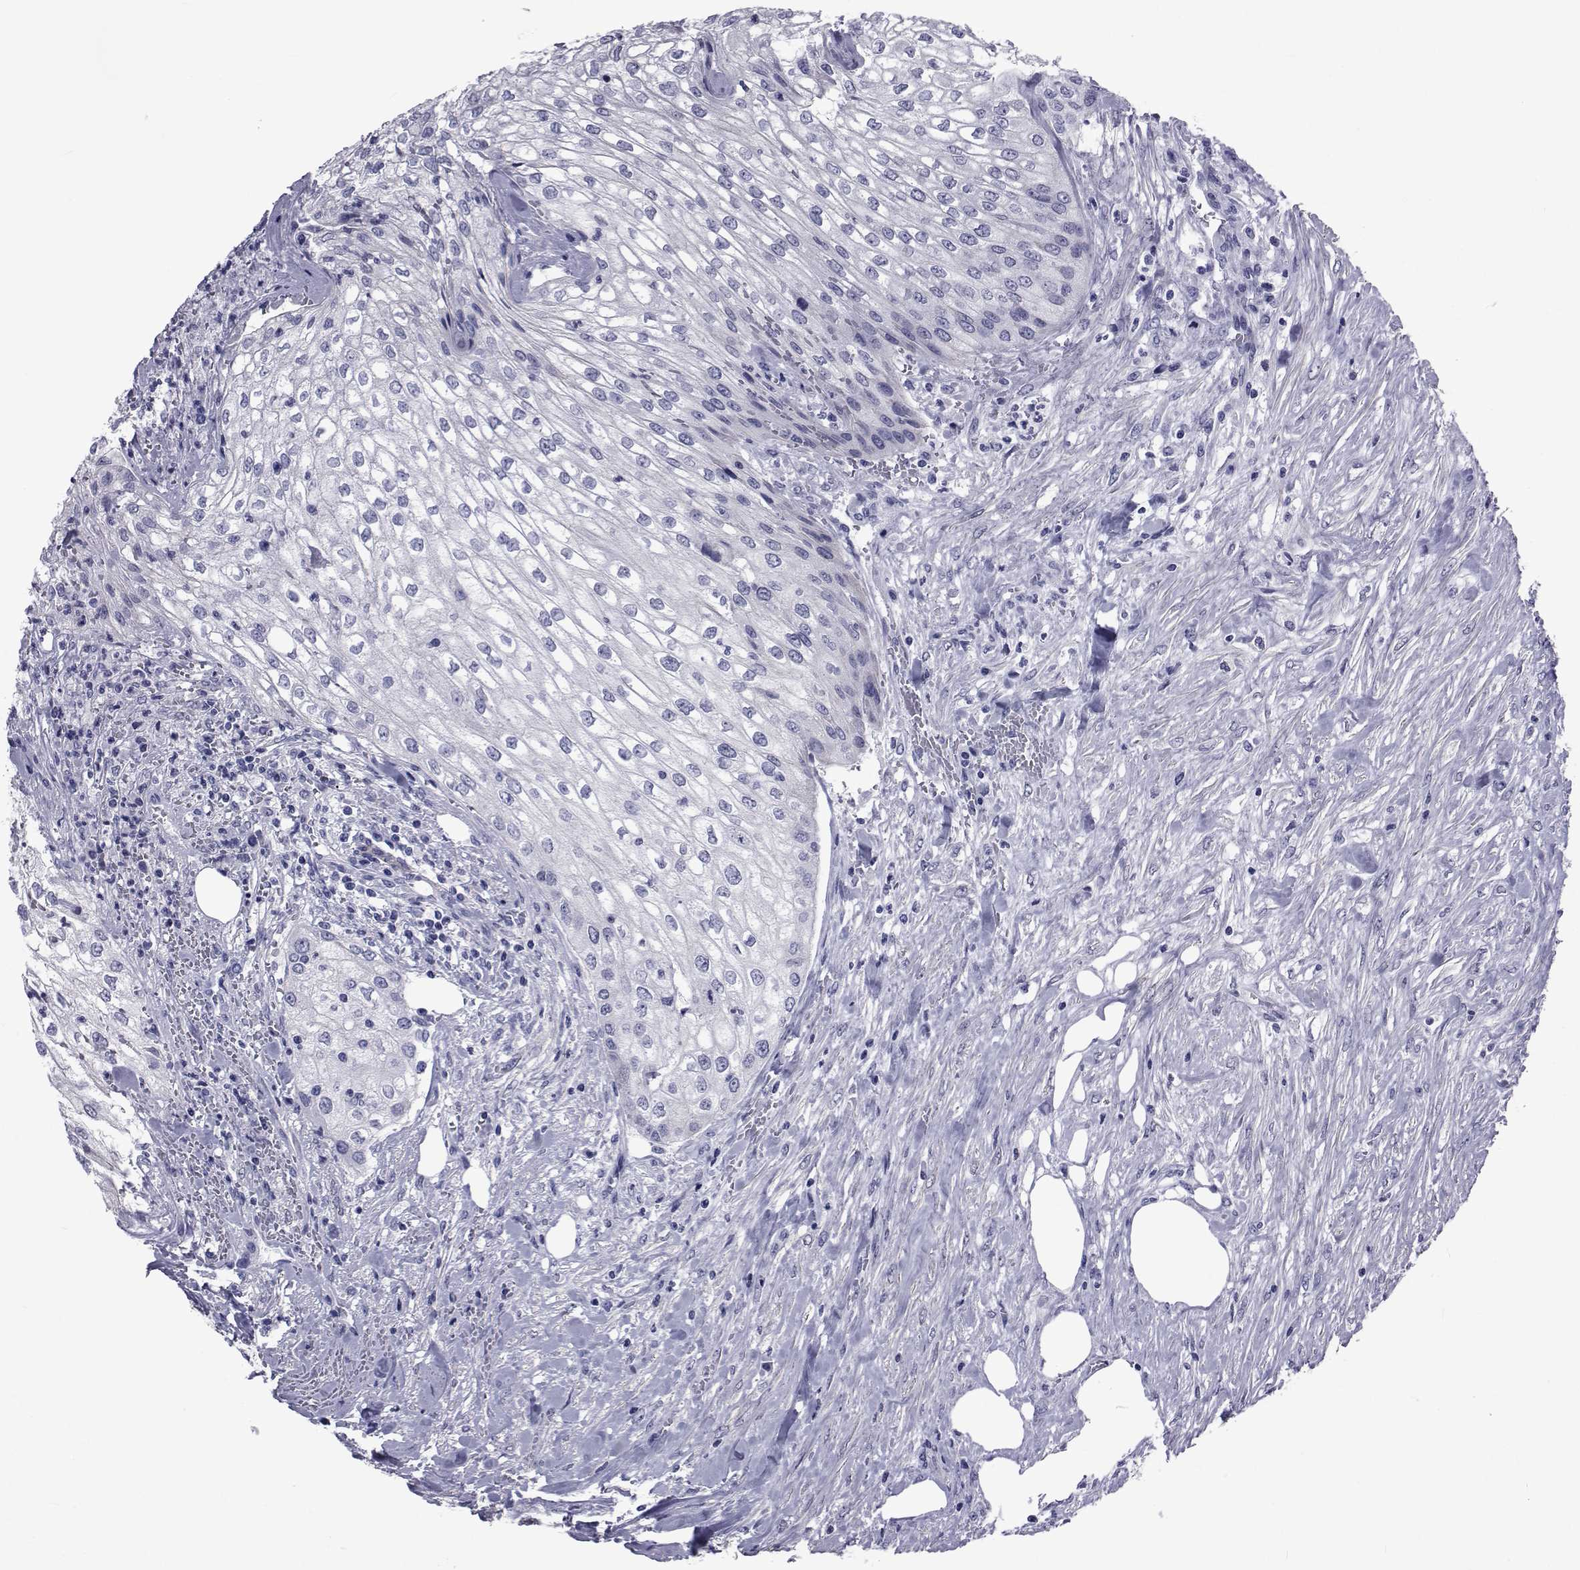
{"staining": {"intensity": "negative", "quantity": "none", "location": "none"}, "tissue": "urothelial cancer", "cell_type": "Tumor cells", "image_type": "cancer", "snomed": [{"axis": "morphology", "description": "Urothelial carcinoma, High grade"}, {"axis": "topography", "description": "Urinary bladder"}], "caption": "The histopathology image displays no significant staining in tumor cells of urothelial carcinoma (high-grade).", "gene": "GKAP1", "patient": {"sex": "male", "age": 62}}